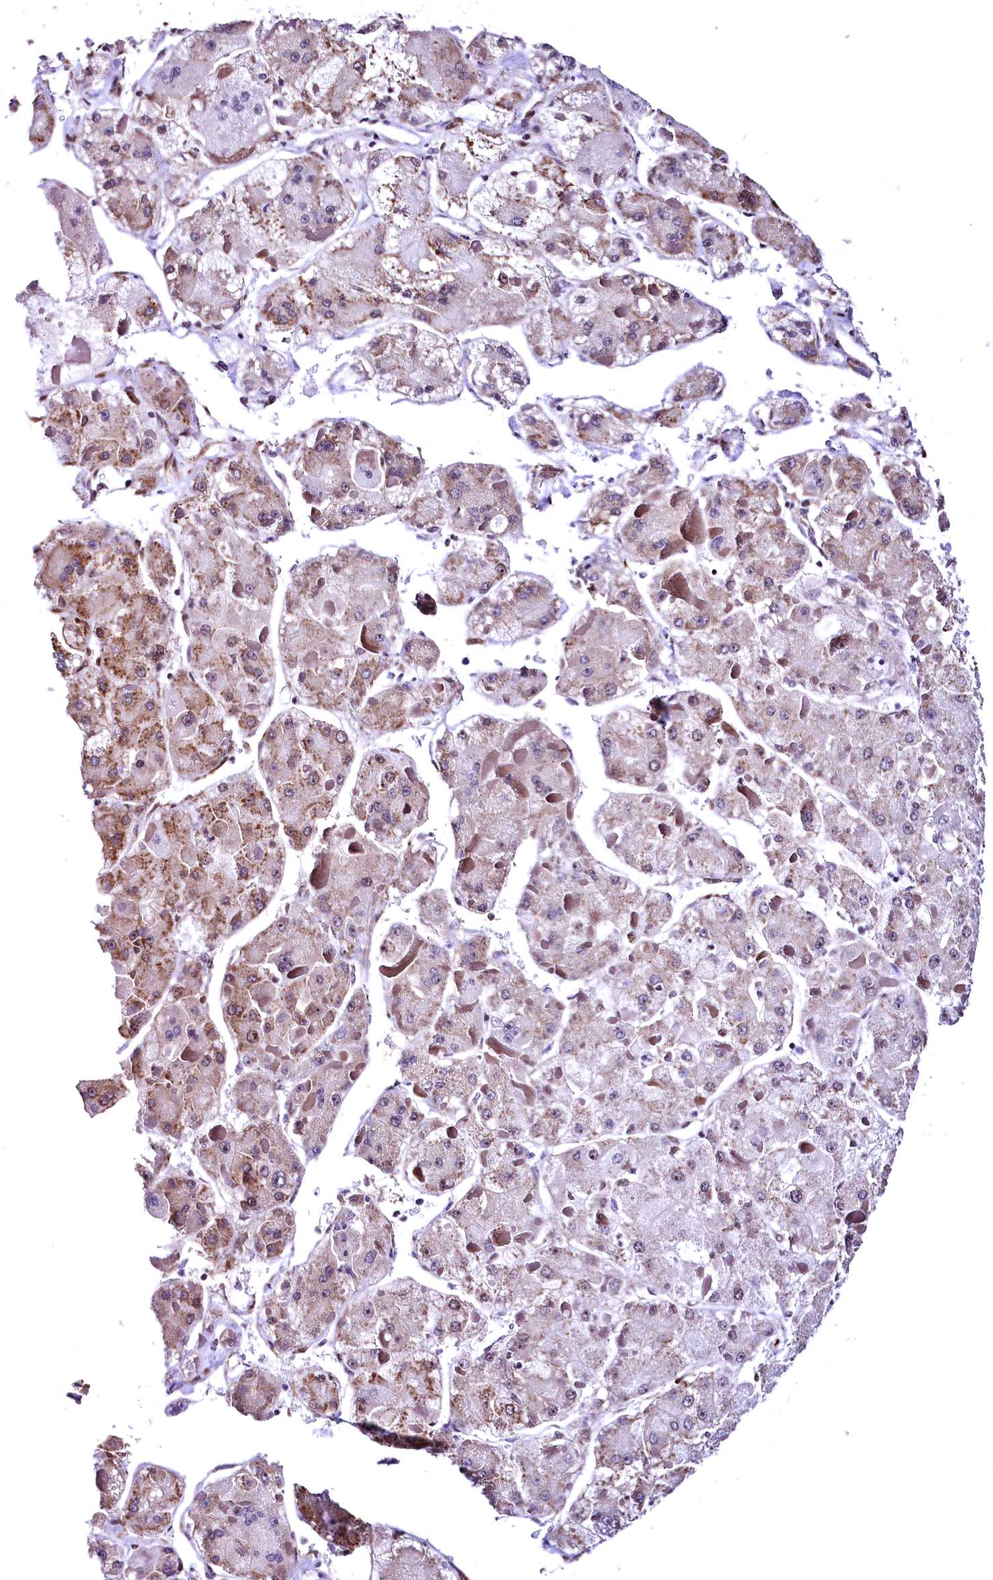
{"staining": {"intensity": "weak", "quantity": "25%-75%", "location": "cytoplasmic/membranous"}, "tissue": "liver cancer", "cell_type": "Tumor cells", "image_type": "cancer", "snomed": [{"axis": "morphology", "description": "Carcinoma, Hepatocellular, NOS"}, {"axis": "topography", "description": "Liver"}], "caption": "Liver cancer (hepatocellular carcinoma) stained with DAB (3,3'-diaminobenzidine) IHC displays low levels of weak cytoplasmic/membranous staining in about 25%-75% of tumor cells.", "gene": "PDS5B", "patient": {"sex": "female", "age": 73}}